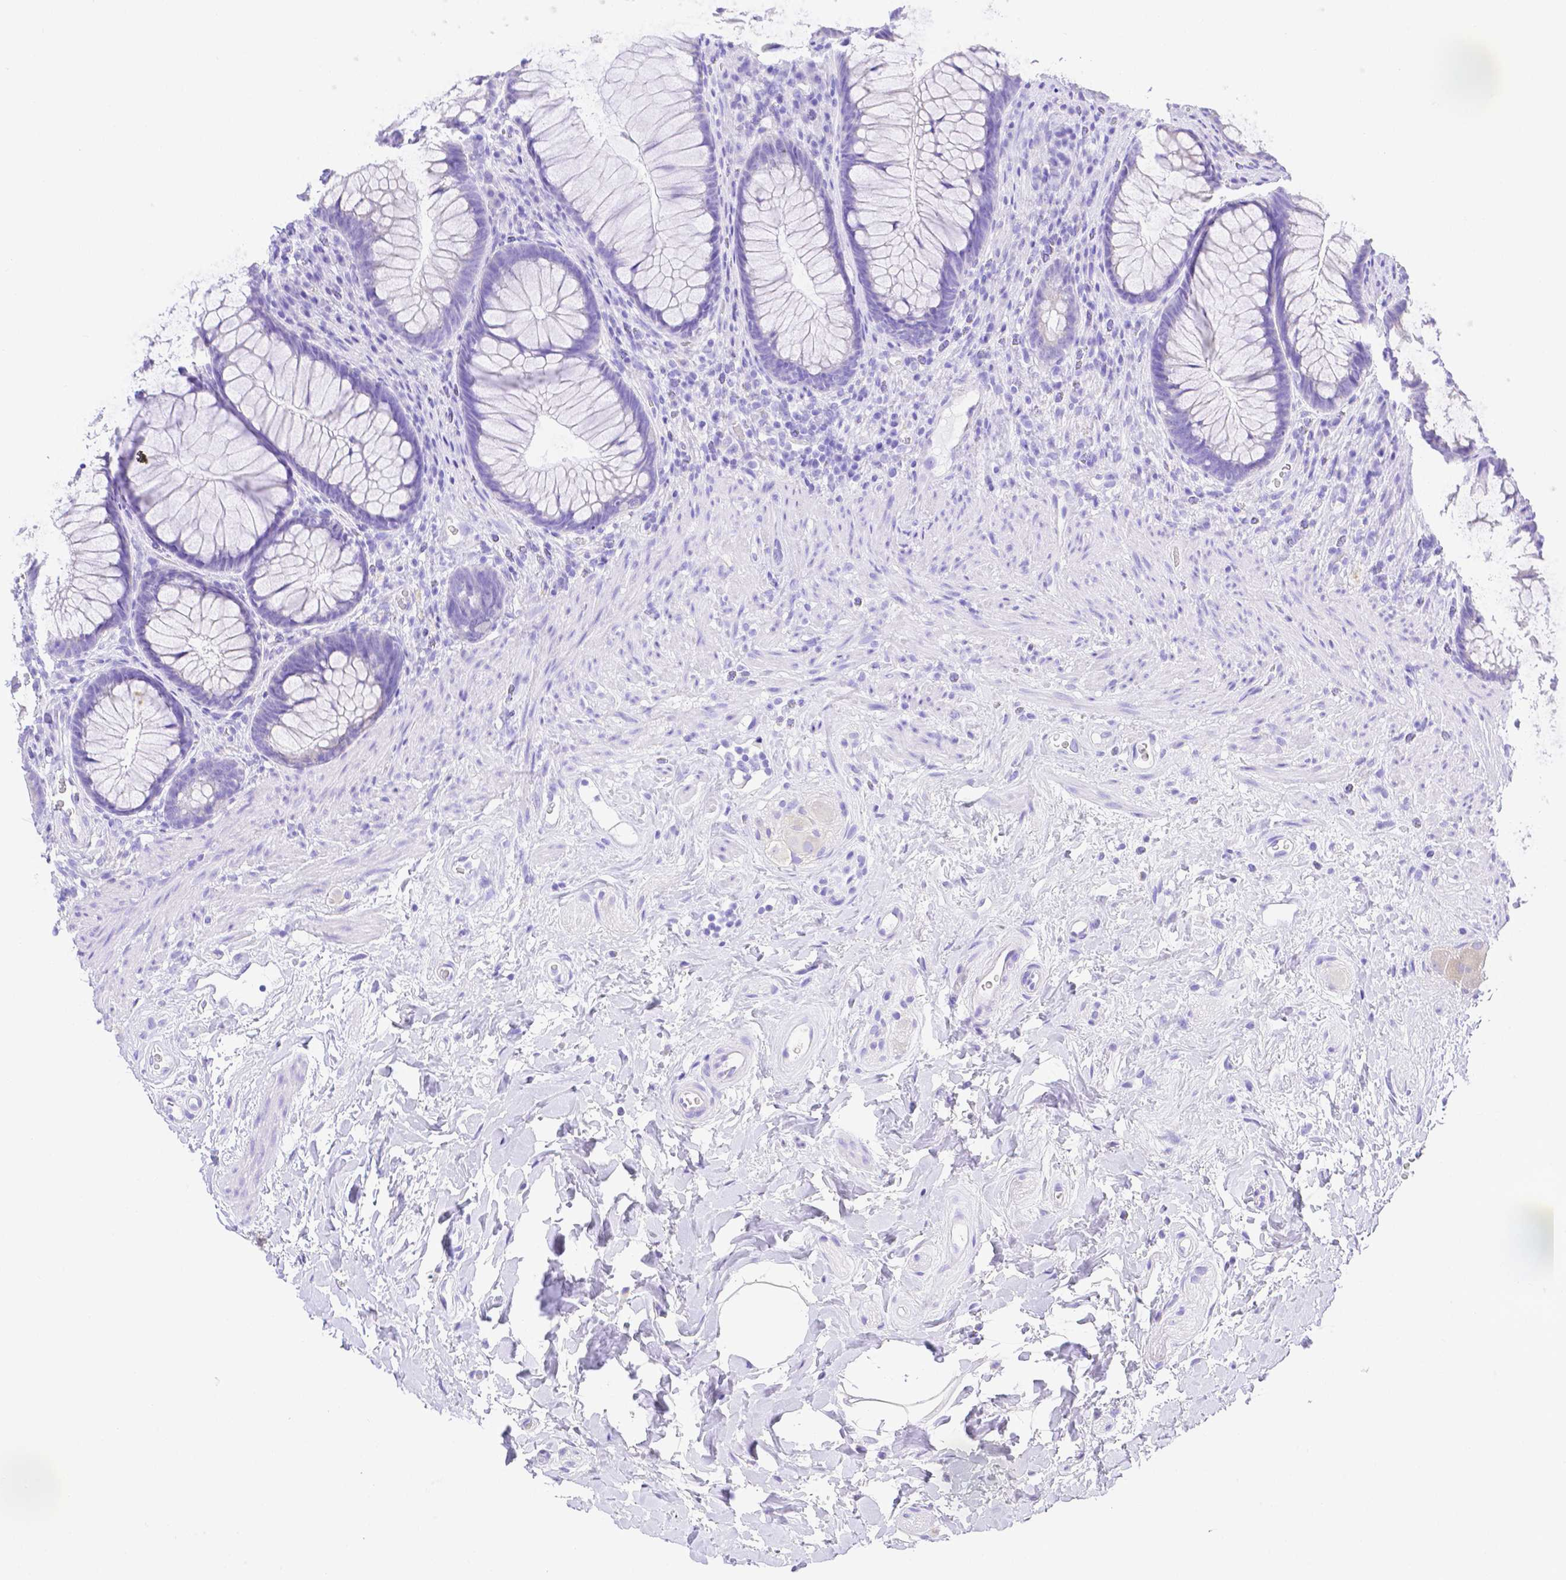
{"staining": {"intensity": "negative", "quantity": "none", "location": "none"}, "tissue": "rectum", "cell_type": "Glandular cells", "image_type": "normal", "snomed": [{"axis": "morphology", "description": "Normal tissue, NOS"}, {"axis": "topography", "description": "Smooth muscle"}, {"axis": "topography", "description": "Rectum"}], "caption": "DAB immunohistochemical staining of benign rectum reveals no significant staining in glandular cells. (IHC, brightfield microscopy, high magnification).", "gene": "SMR3A", "patient": {"sex": "male", "age": 53}}